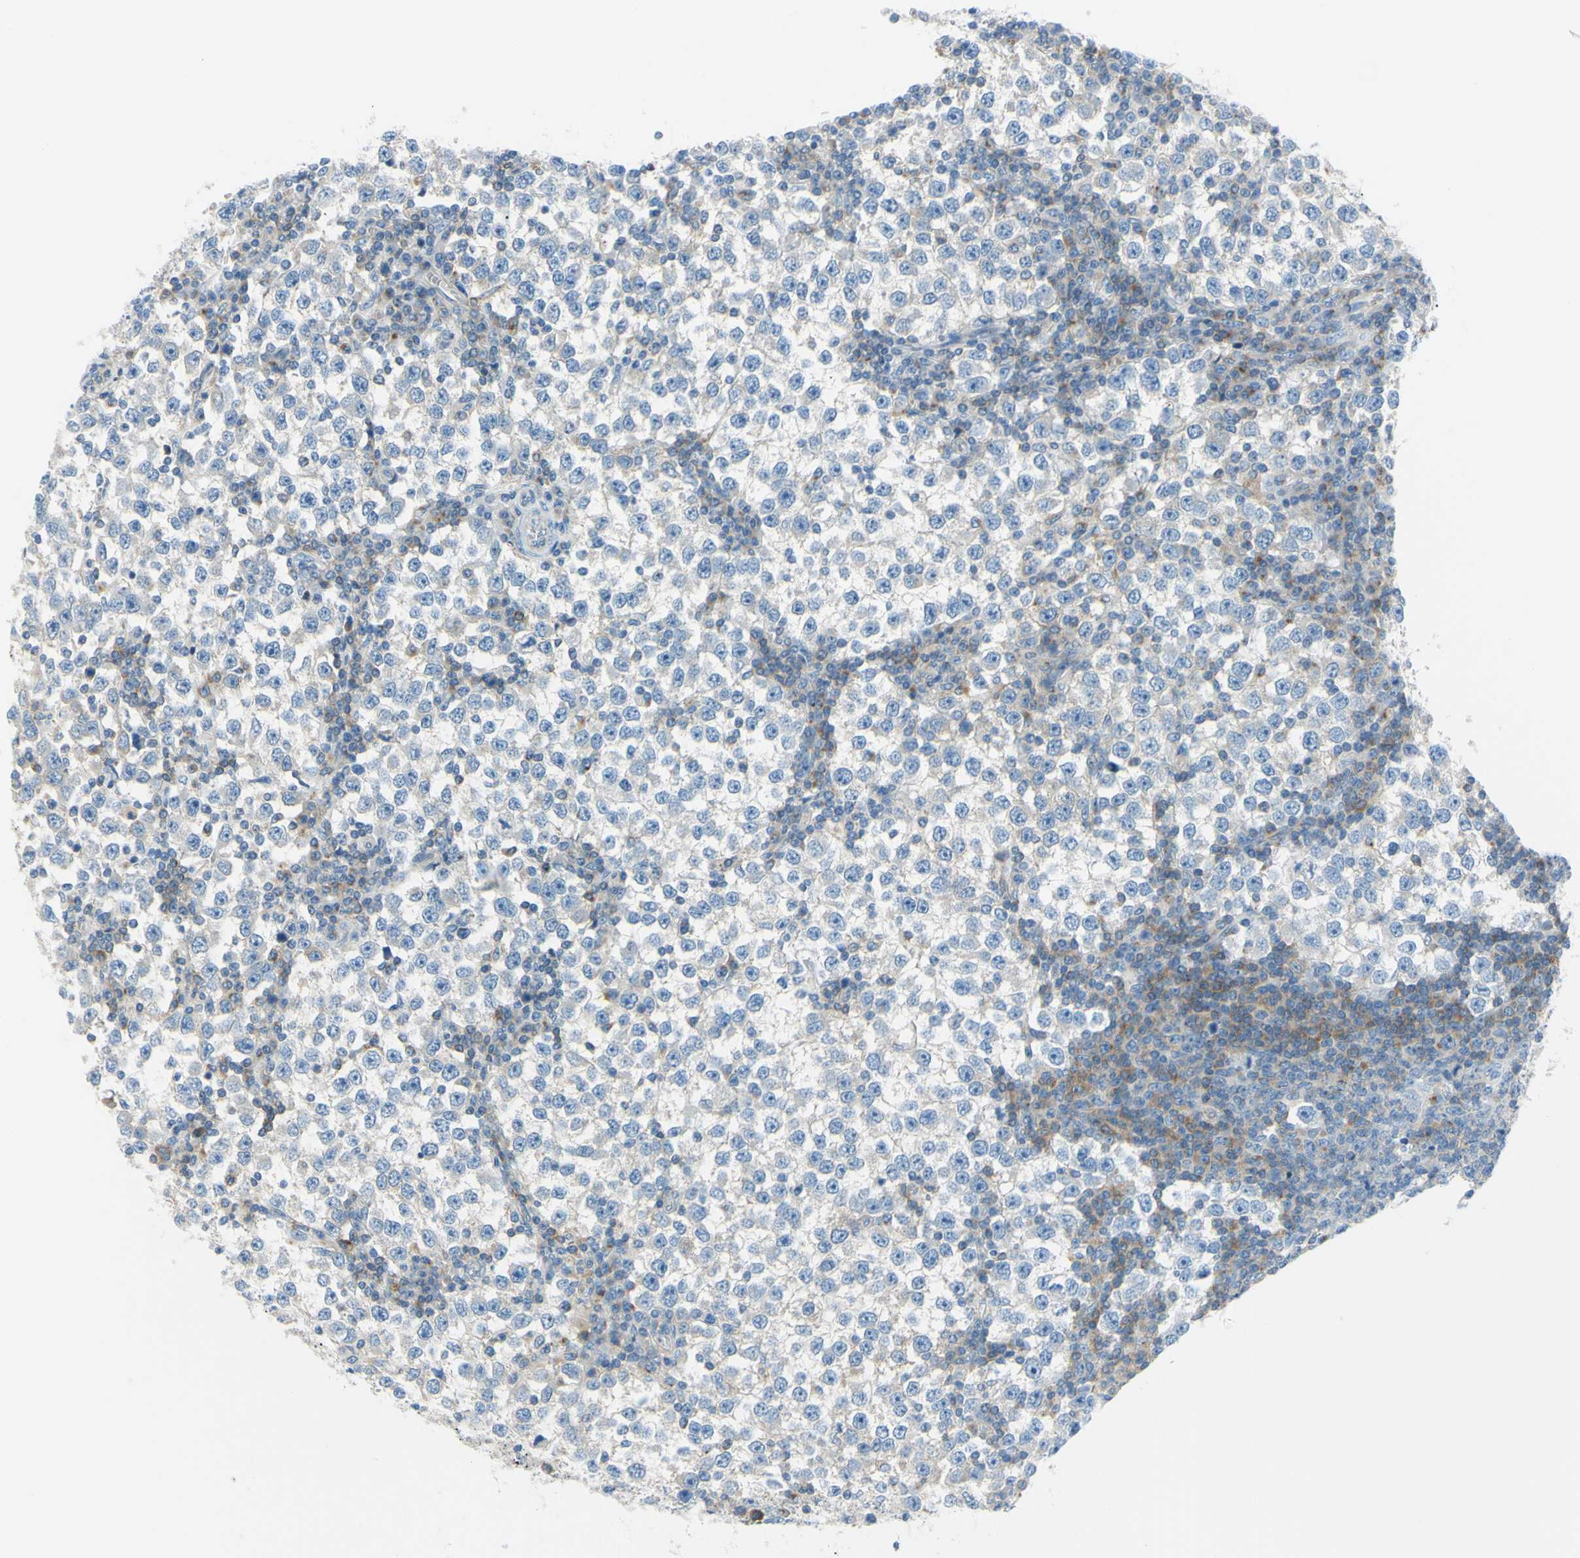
{"staining": {"intensity": "negative", "quantity": "none", "location": "none"}, "tissue": "testis cancer", "cell_type": "Tumor cells", "image_type": "cancer", "snomed": [{"axis": "morphology", "description": "Seminoma, NOS"}, {"axis": "topography", "description": "Testis"}], "caption": "An immunohistochemistry image of testis seminoma is shown. There is no staining in tumor cells of testis seminoma. (Immunohistochemistry (ihc), brightfield microscopy, high magnification).", "gene": "FRMD4B", "patient": {"sex": "male", "age": 65}}